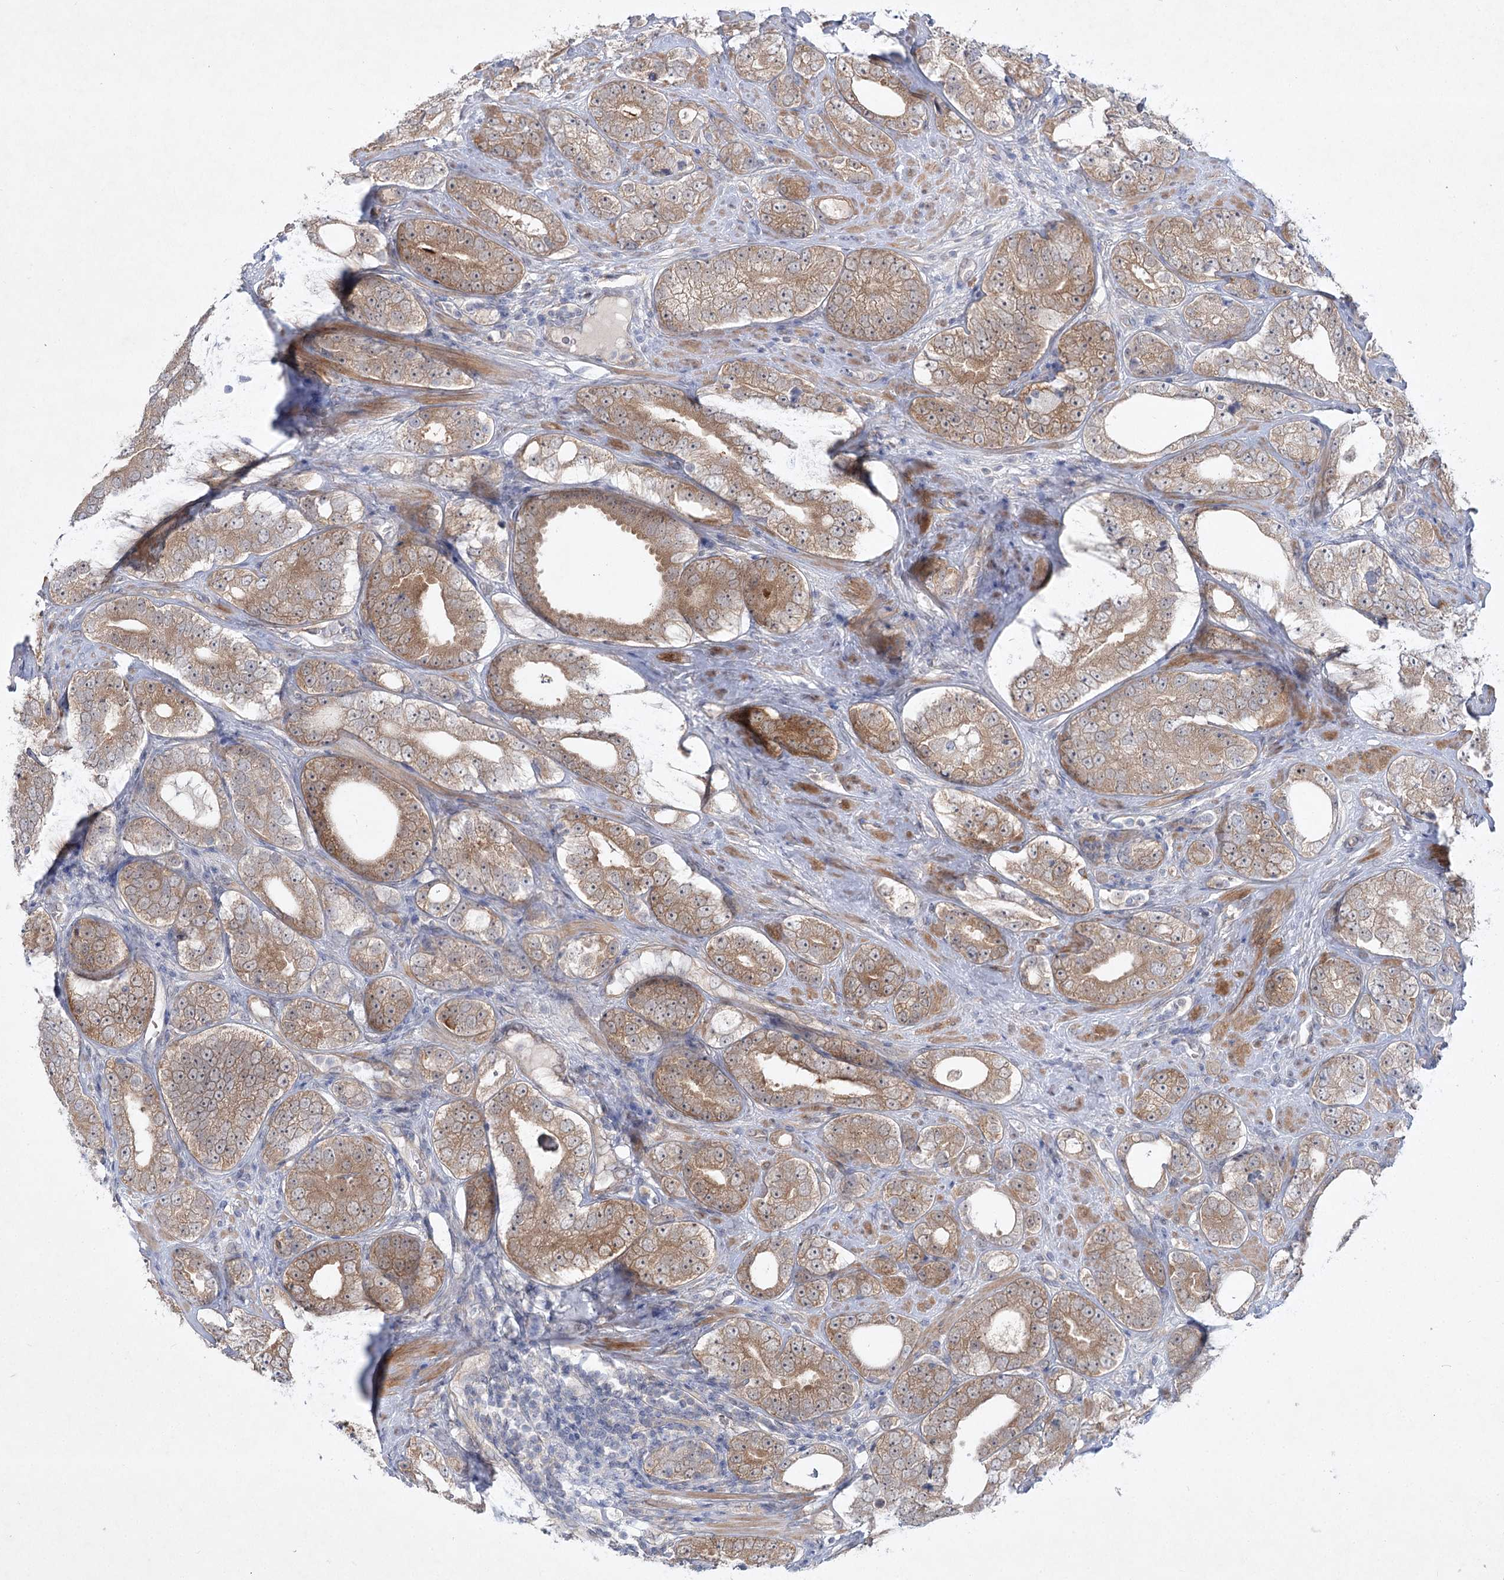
{"staining": {"intensity": "moderate", "quantity": ">75%", "location": "cytoplasmic/membranous,nuclear"}, "tissue": "prostate cancer", "cell_type": "Tumor cells", "image_type": "cancer", "snomed": [{"axis": "morphology", "description": "Adenocarcinoma, High grade"}, {"axis": "topography", "description": "Prostate"}], "caption": "Tumor cells exhibit medium levels of moderate cytoplasmic/membranous and nuclear expression in approximately >75% of cells in prostate adenocarcinoma (high-grade).", "gene": "AAMDC", "patient": {"sex": "male", "age": 56}}